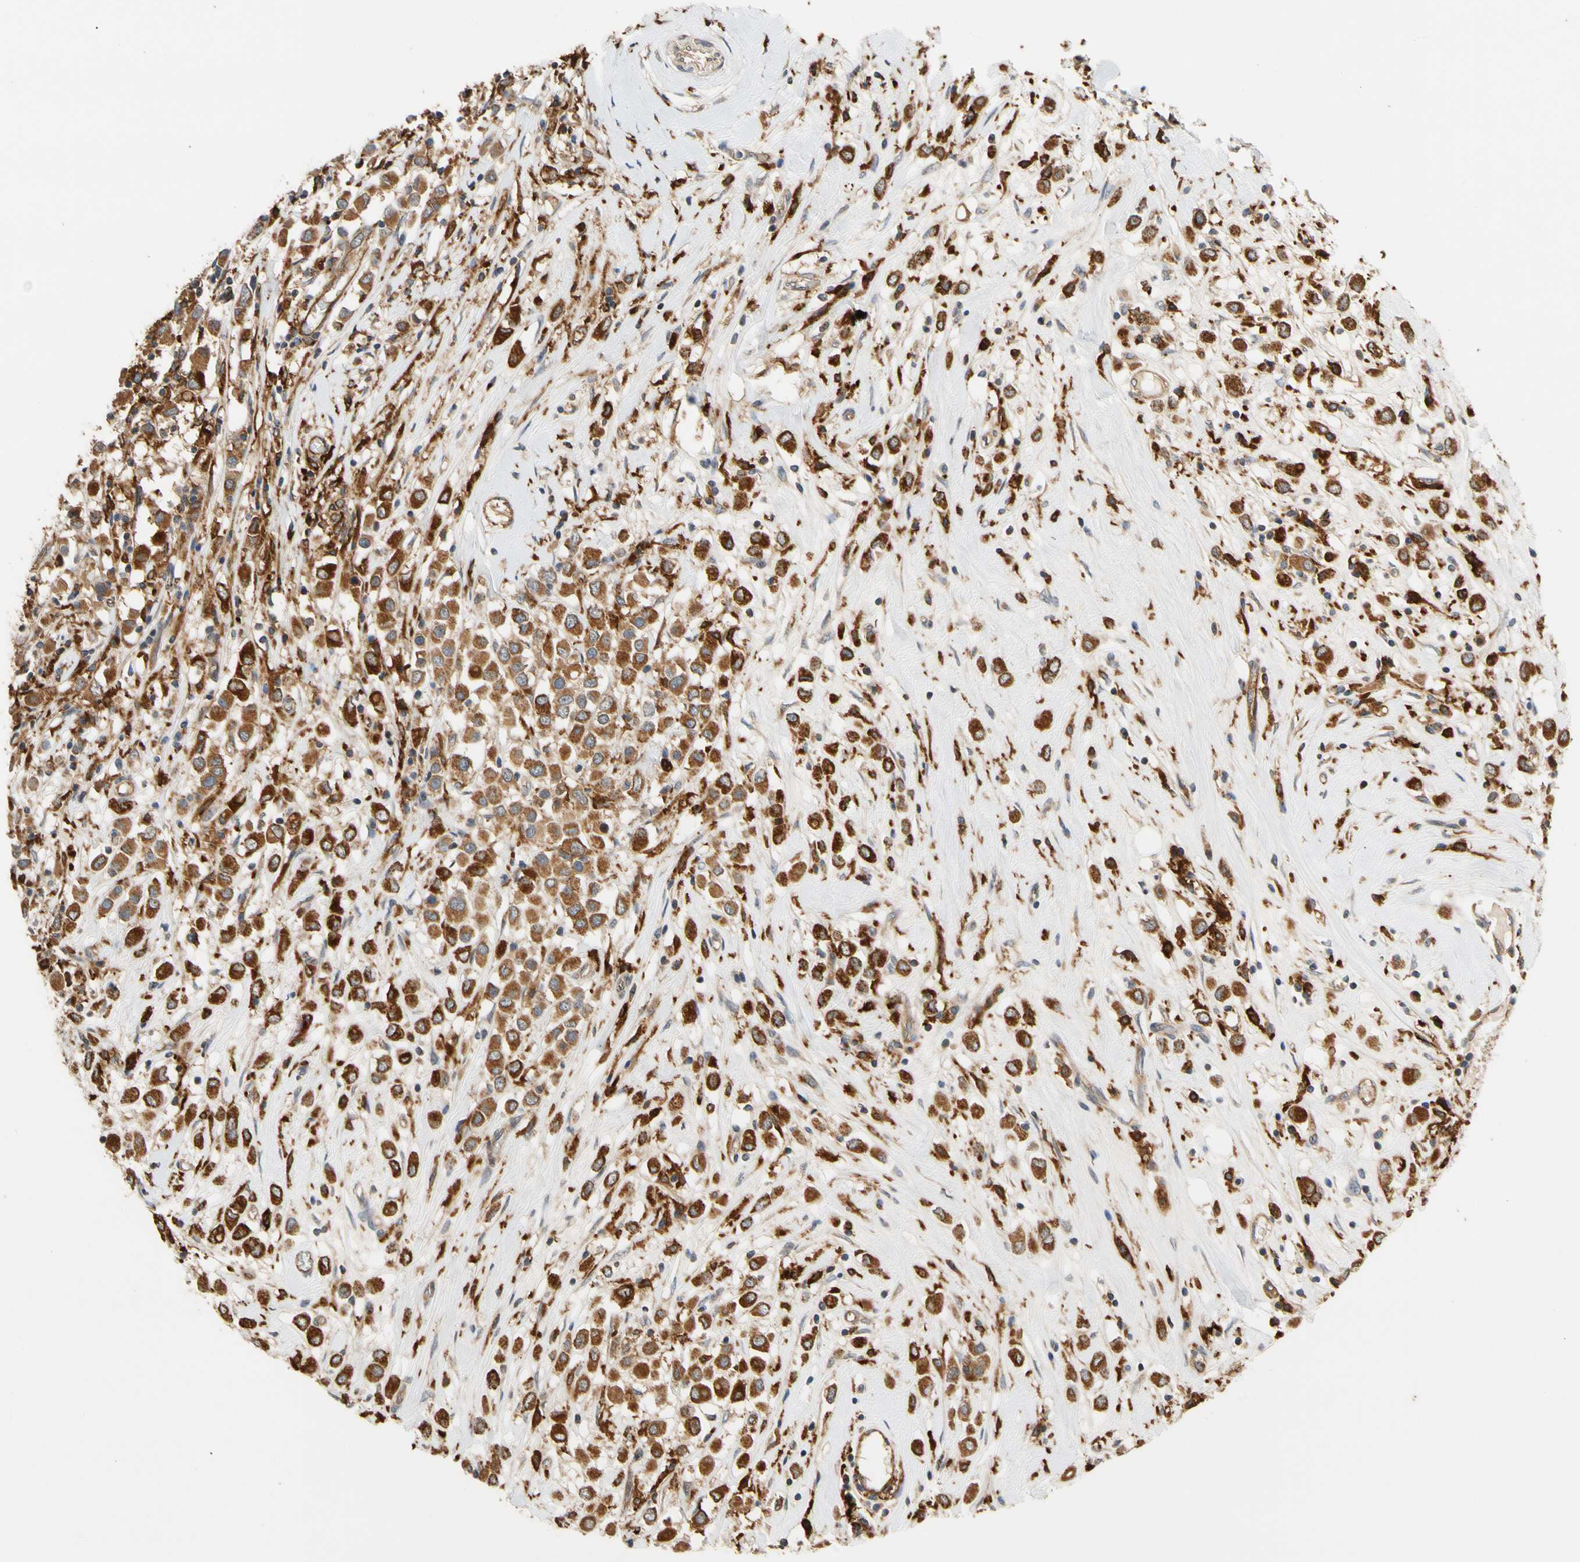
{"staining": {"intensity": "strong", "quantity": ">75%", "location": "cytoplasmic/membranous"}, "tissue": "breast cancer", "cell_type": "Tumor cells", "image_type": "cancer", "snomed": [{"axis": "morphology", "description": "Duct carcinoma"}, {"axis": "topography", "description": "Breast"}], "caption": "High-power microscopy captured an IHC image of breast cancer (infiltrating ductal carcinoma), revealing strong cytoplasmic/membranous expression in approximately >75% of tumor cells. (brown staining indicates protein expression, while blue staining denotes nuclei).", "gene": "ANKHD1", "patient": {"sex": "female", "age": 61}}